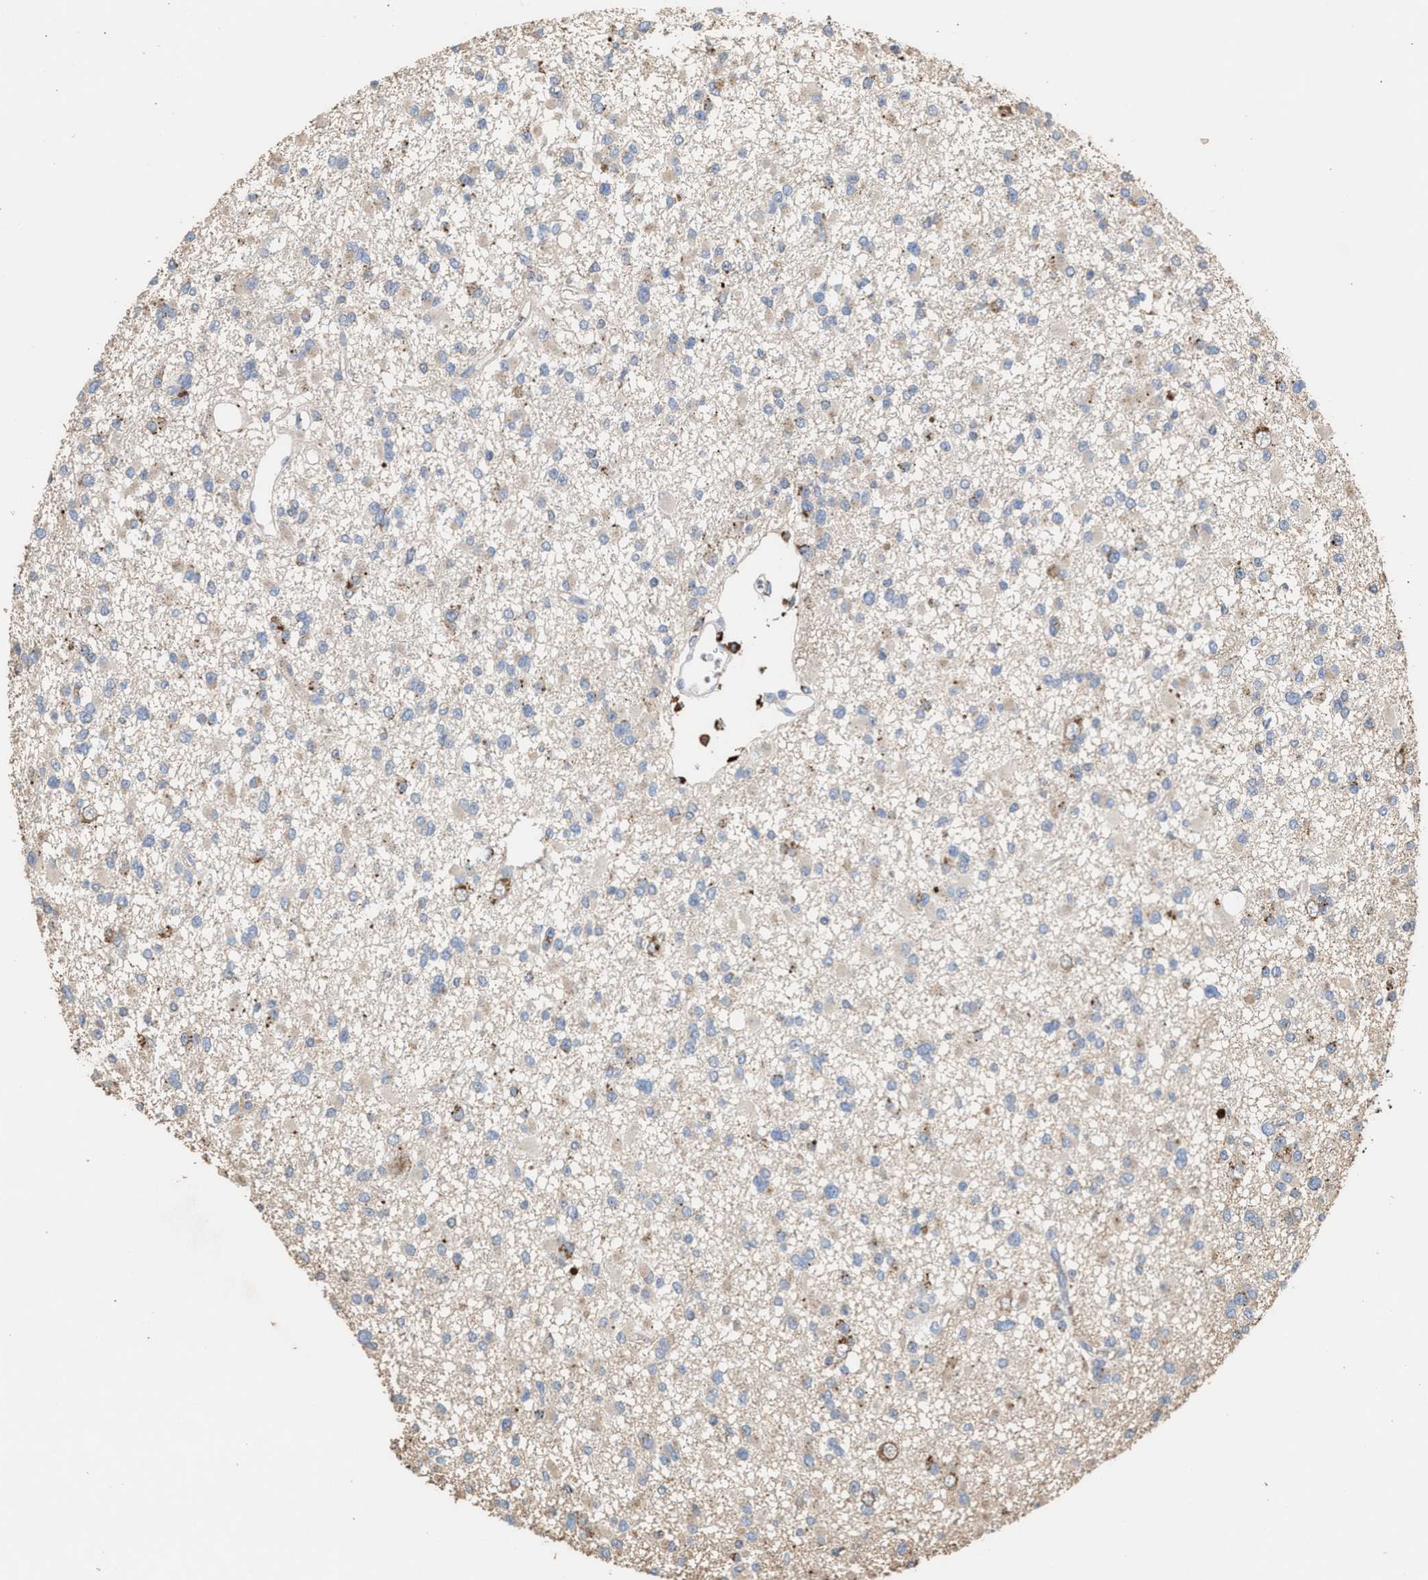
{"staining": {"intensity": "weak", "quantity": "<25%", "location": "cytoplasmic/membranous"}, "tissue": "glioma", "cell_type": "Tumor cells", "image_type": "cancer", "snomed": [{"axis": "morphology", "description": "Glioma, malignant, Low grade"}, {"axis": "topography", "description": "Brain"}], "caption": "Malignant glioma (low-grade) was stained to show a protein in brown. There is no significant staining in tumor cells.", "gene": "ELMO3", "patient": {"sex": "female", "age": 22}}